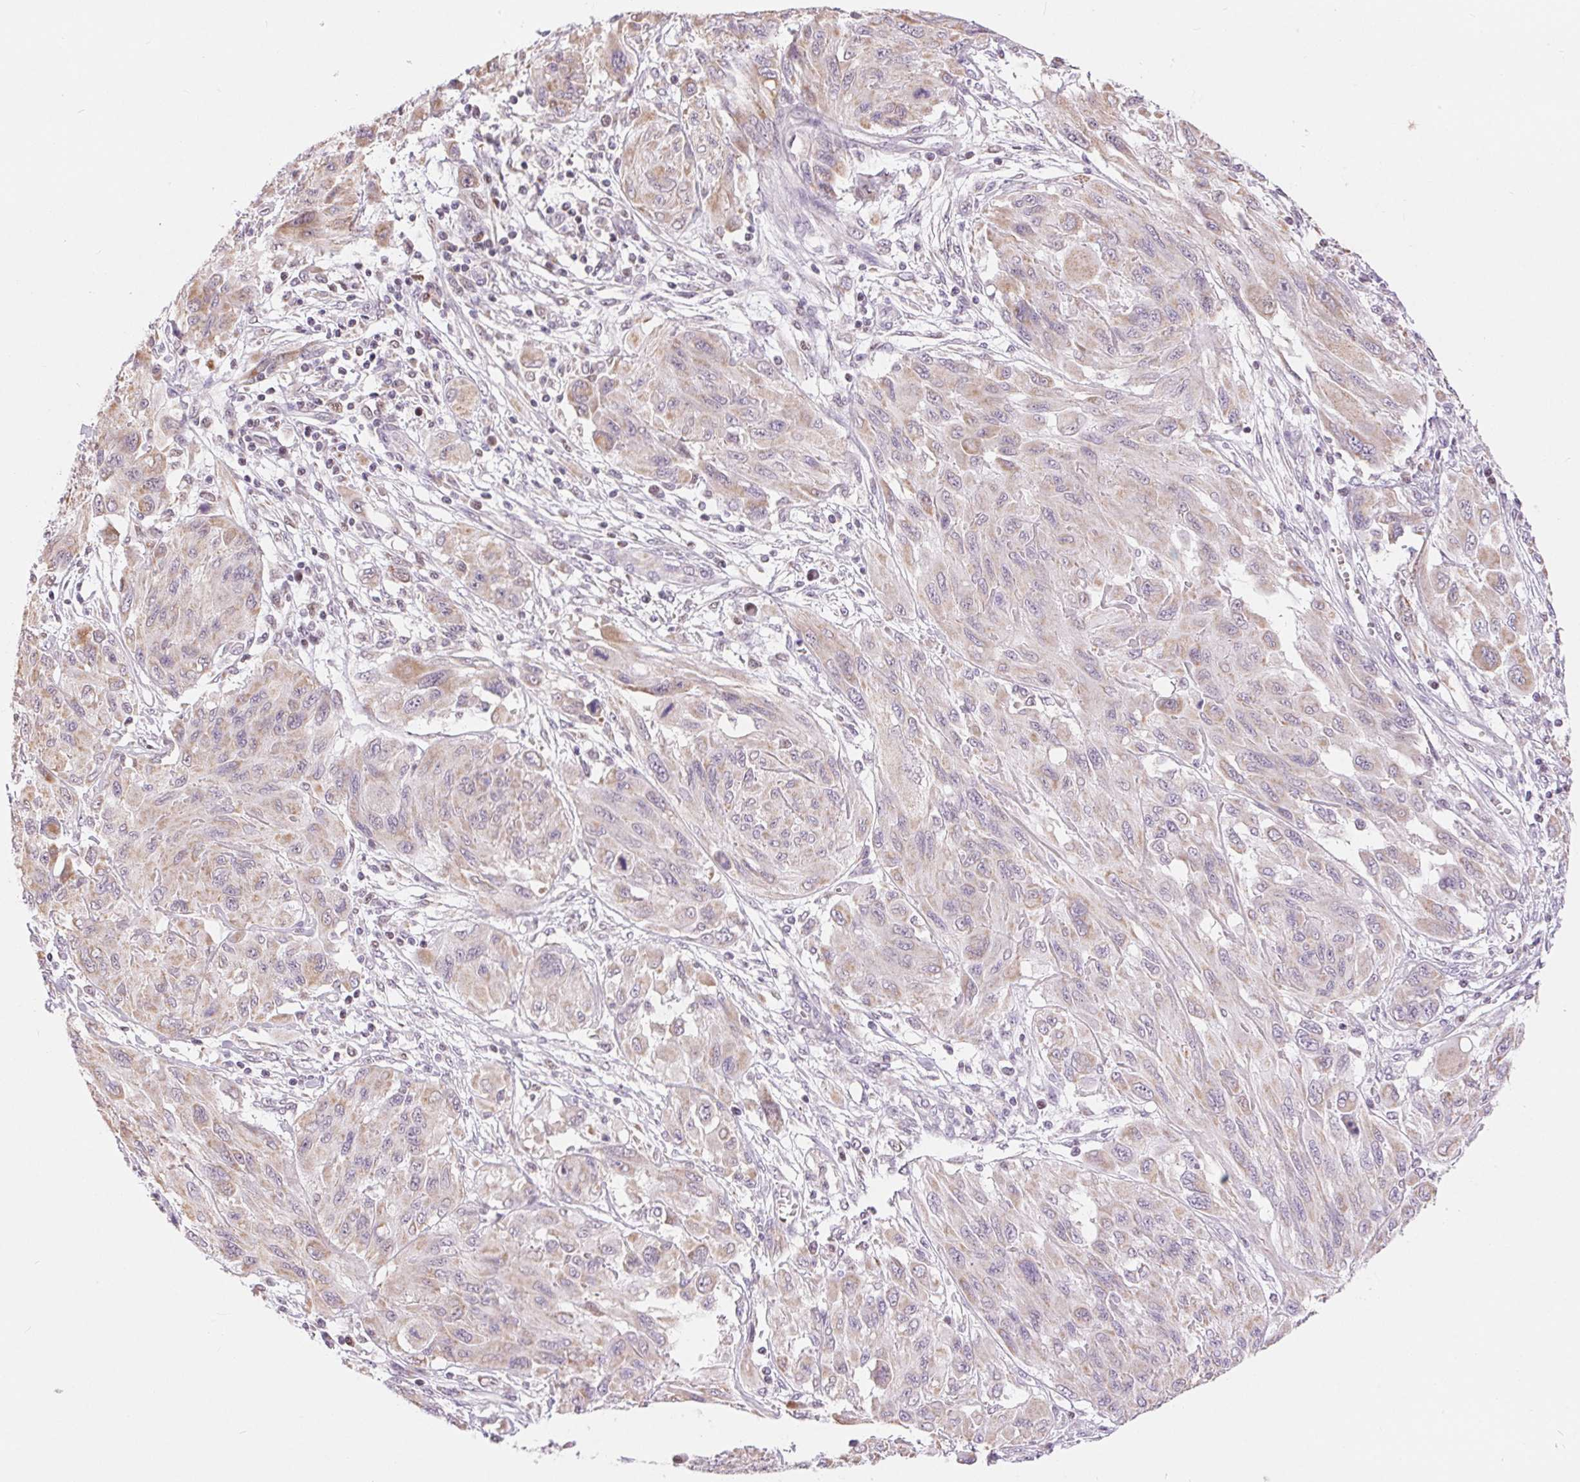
{"staining": {"intensity": "weak", "quantity": "25%-75%", "location": "cytoplasmic/membranous"}, "tissue": "melanoma", "cell_type": "Tumor cells", "image_type": "cancer", "snomed": [{"axis": "morphology", "description": "Malignant melanoma, NOS"}, {"axis": "topography", "description": "Skin"}], "caption": "Malignant melanoma was stained to show a protein in brown. There is low levels of weak cytoplasmic/membranous expression in approximately 25%-75% of tumor cells.", "gene": "POU2F2", "patient": {"sex": "female", "age": 91}}